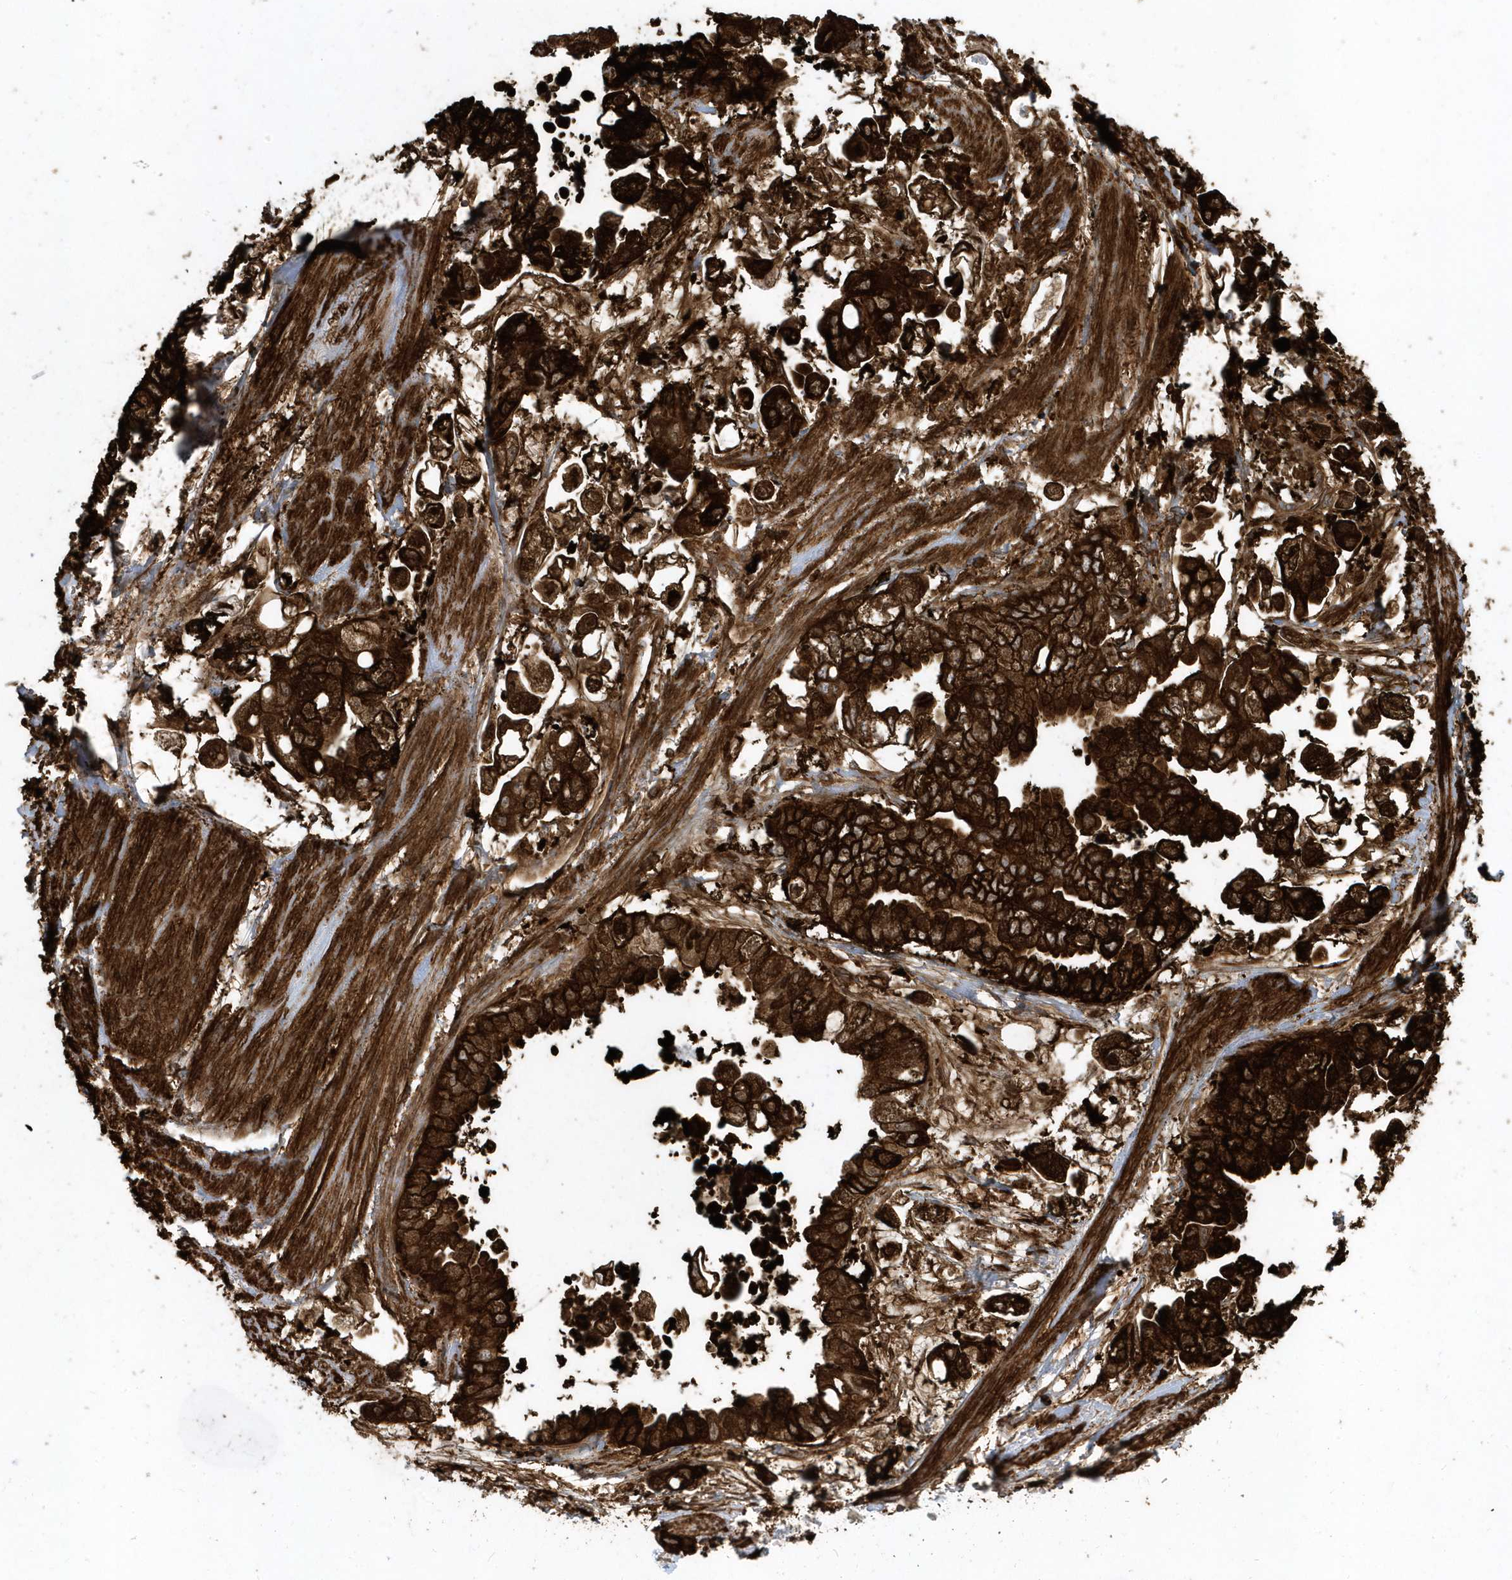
{"staining": {"intensity": "strong", "quantity": ">75%", "location": "cytoplasmic/membranous"}, "tissue": "stomach cancer", "cell_type": "Tumor cells", "image_type": "cancer", "snomed": [{"axis": "morphology", "description": "Adenocarcinoma, NOS"}, {"axis": "topography", "description": "Stomach"}], "caption": "A high amount of strong cytoplasmic/membranous positivity is identified in about >75% of tumor cells in adenocarcinoma (stomach) tissue.", "gene": "CLCN6", "patient": {"sex": "male", "age": 62}}